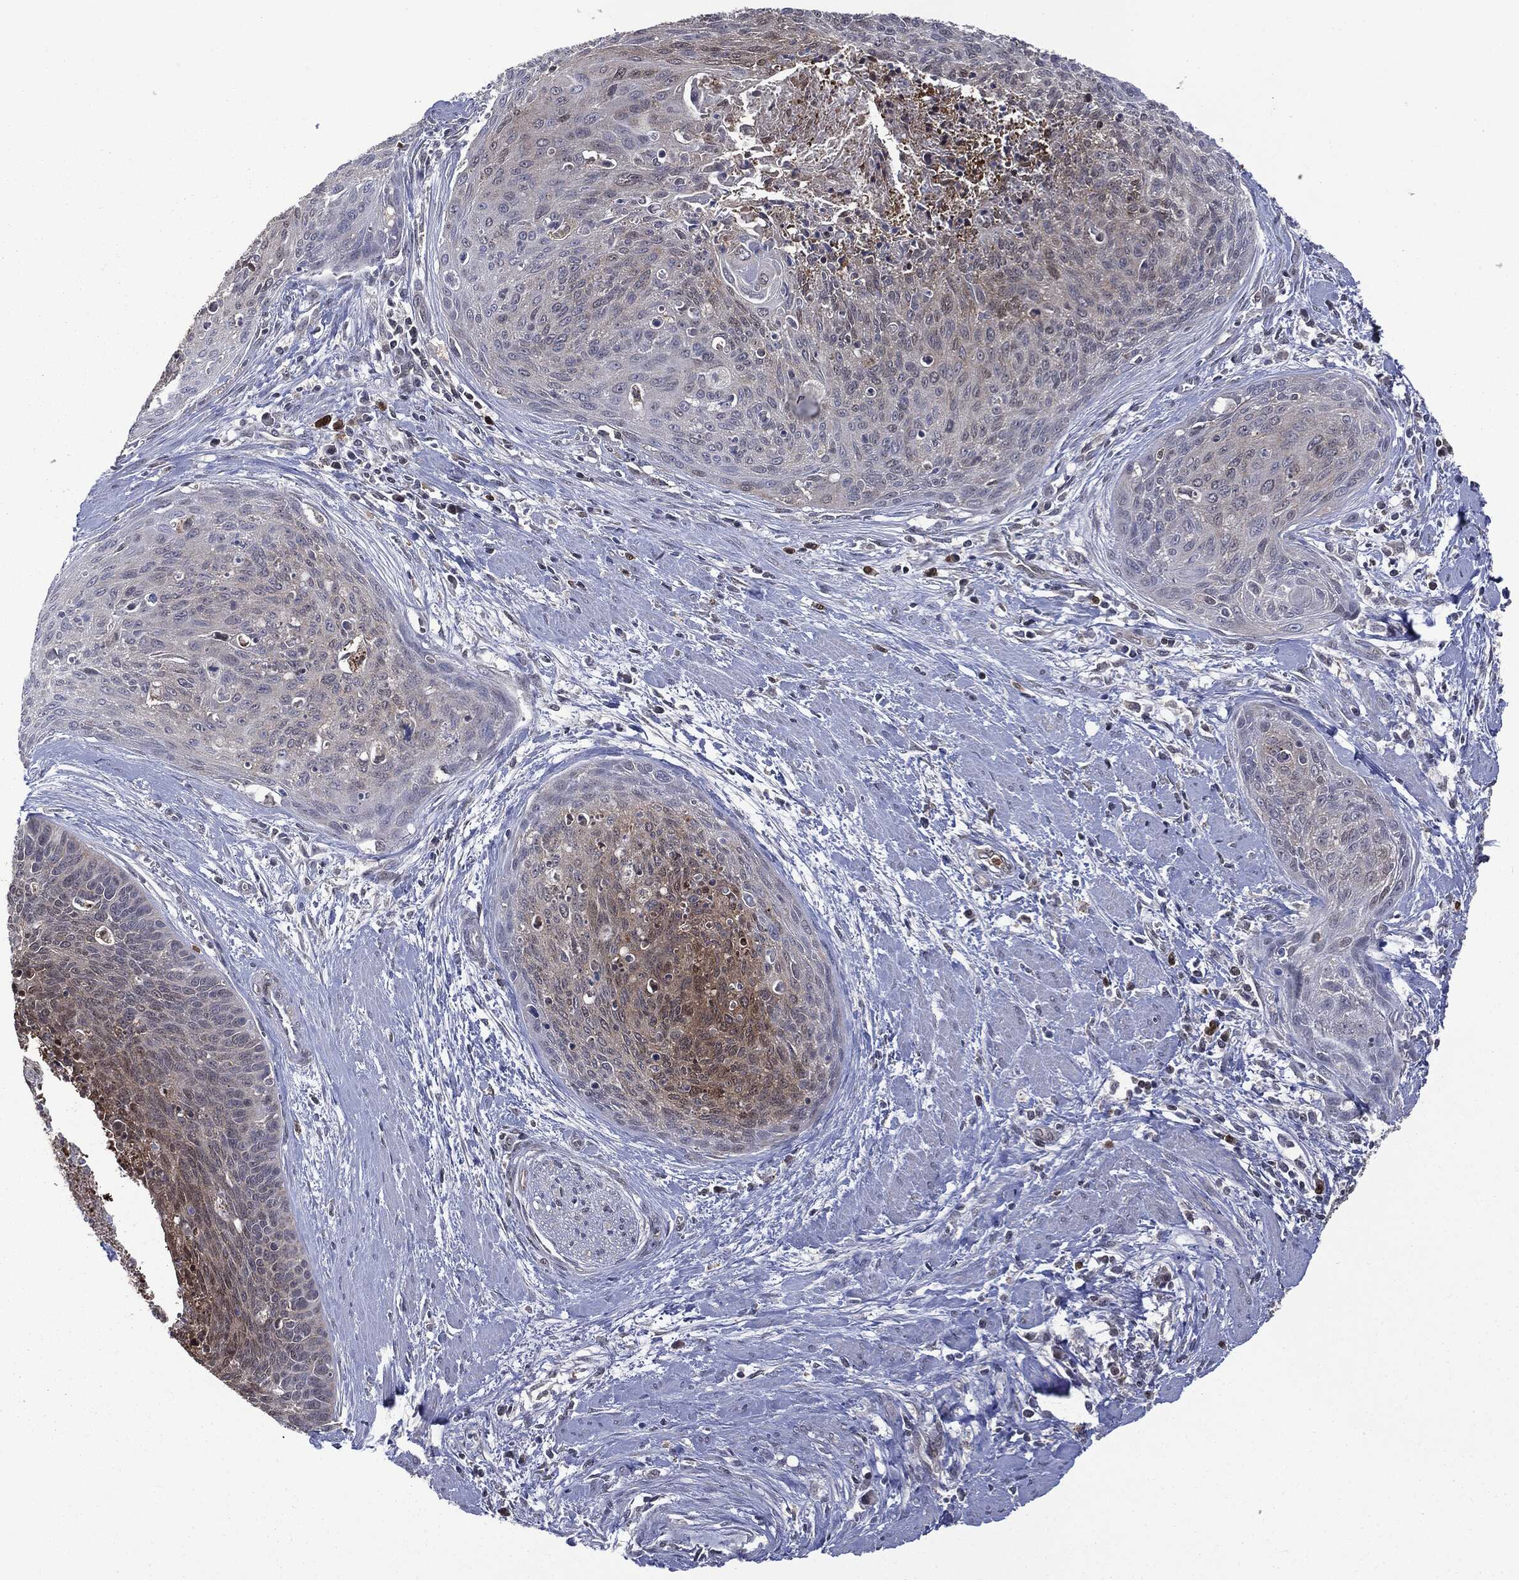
{"staining": {"intensity": "weak", "quantity": "<25%", "location": "cytoplasmic/membranous"}, "tissue": "cervical cancer", "cell_type": "Tumor cells", "image_type": "cancer", "snomed": [{"axis": "morphology", "description": "Squamous cell carcinoma, NOS"}, {"axis": "topography", "description": "Cervix"}], "caption": "Tumor cells are negative for protein expression in human cervical cancer.", "gene": "GPI", "patient": {"sex": "female", "age": 55}}